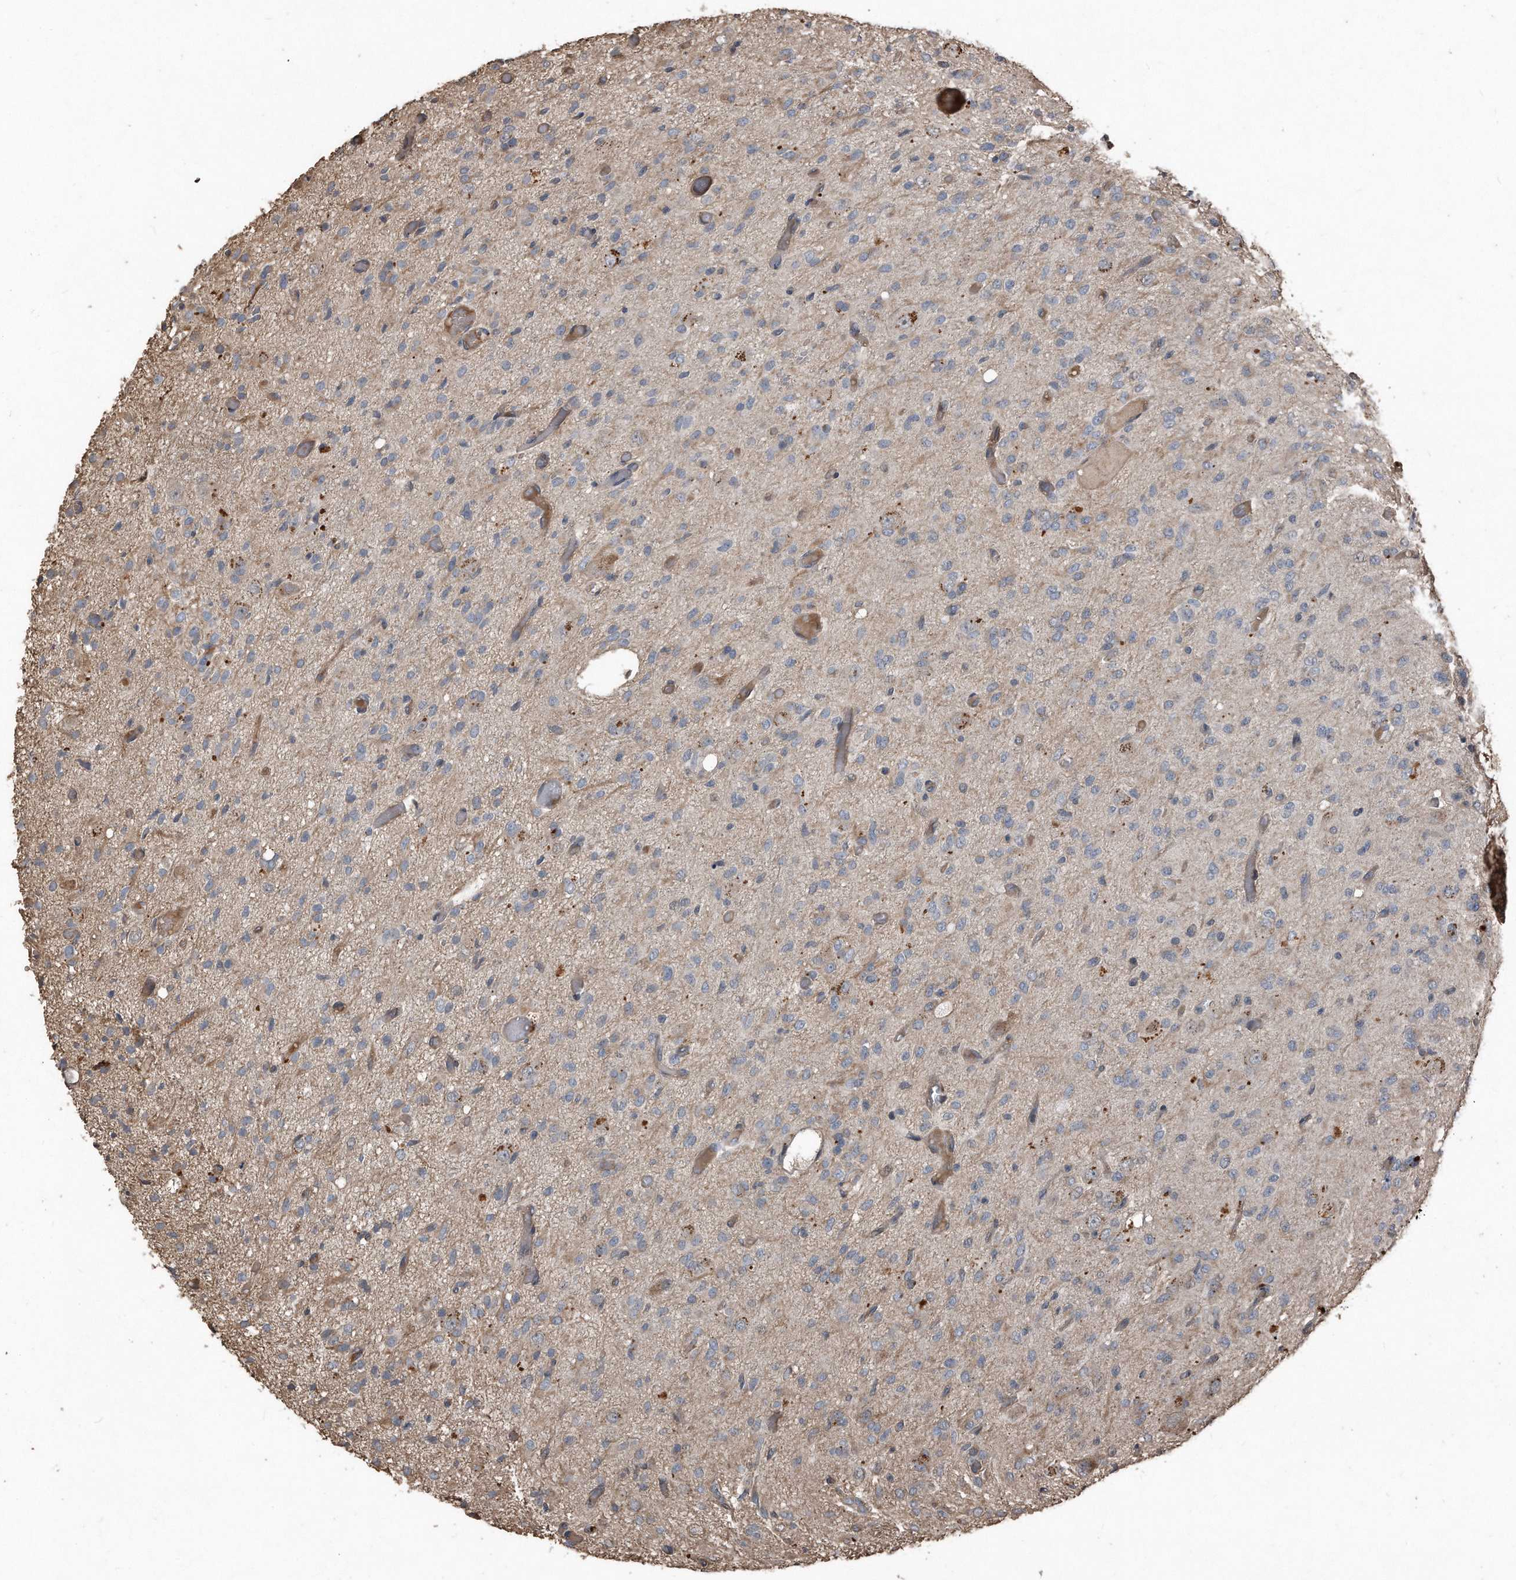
{"staining": {"intensity": "weak", "quantity": "<25%", "location": "cytoplasmic/membranous"}, "tissue": "glioma", "cell_type": "Tumor cells", "image_type": "cancer", "snomed": [{"axis": "morphology", "description": "Glioma, malignant, High grade"}, {"axis": "topography", "description": "Brain"}], "caption": "Malignant glioma (high-grade) was stained to show a protein in brown. There is no significant expression in tumor cells.", "gene": "ANKRD10", "patient": {"sex": "female", "age": 59}}